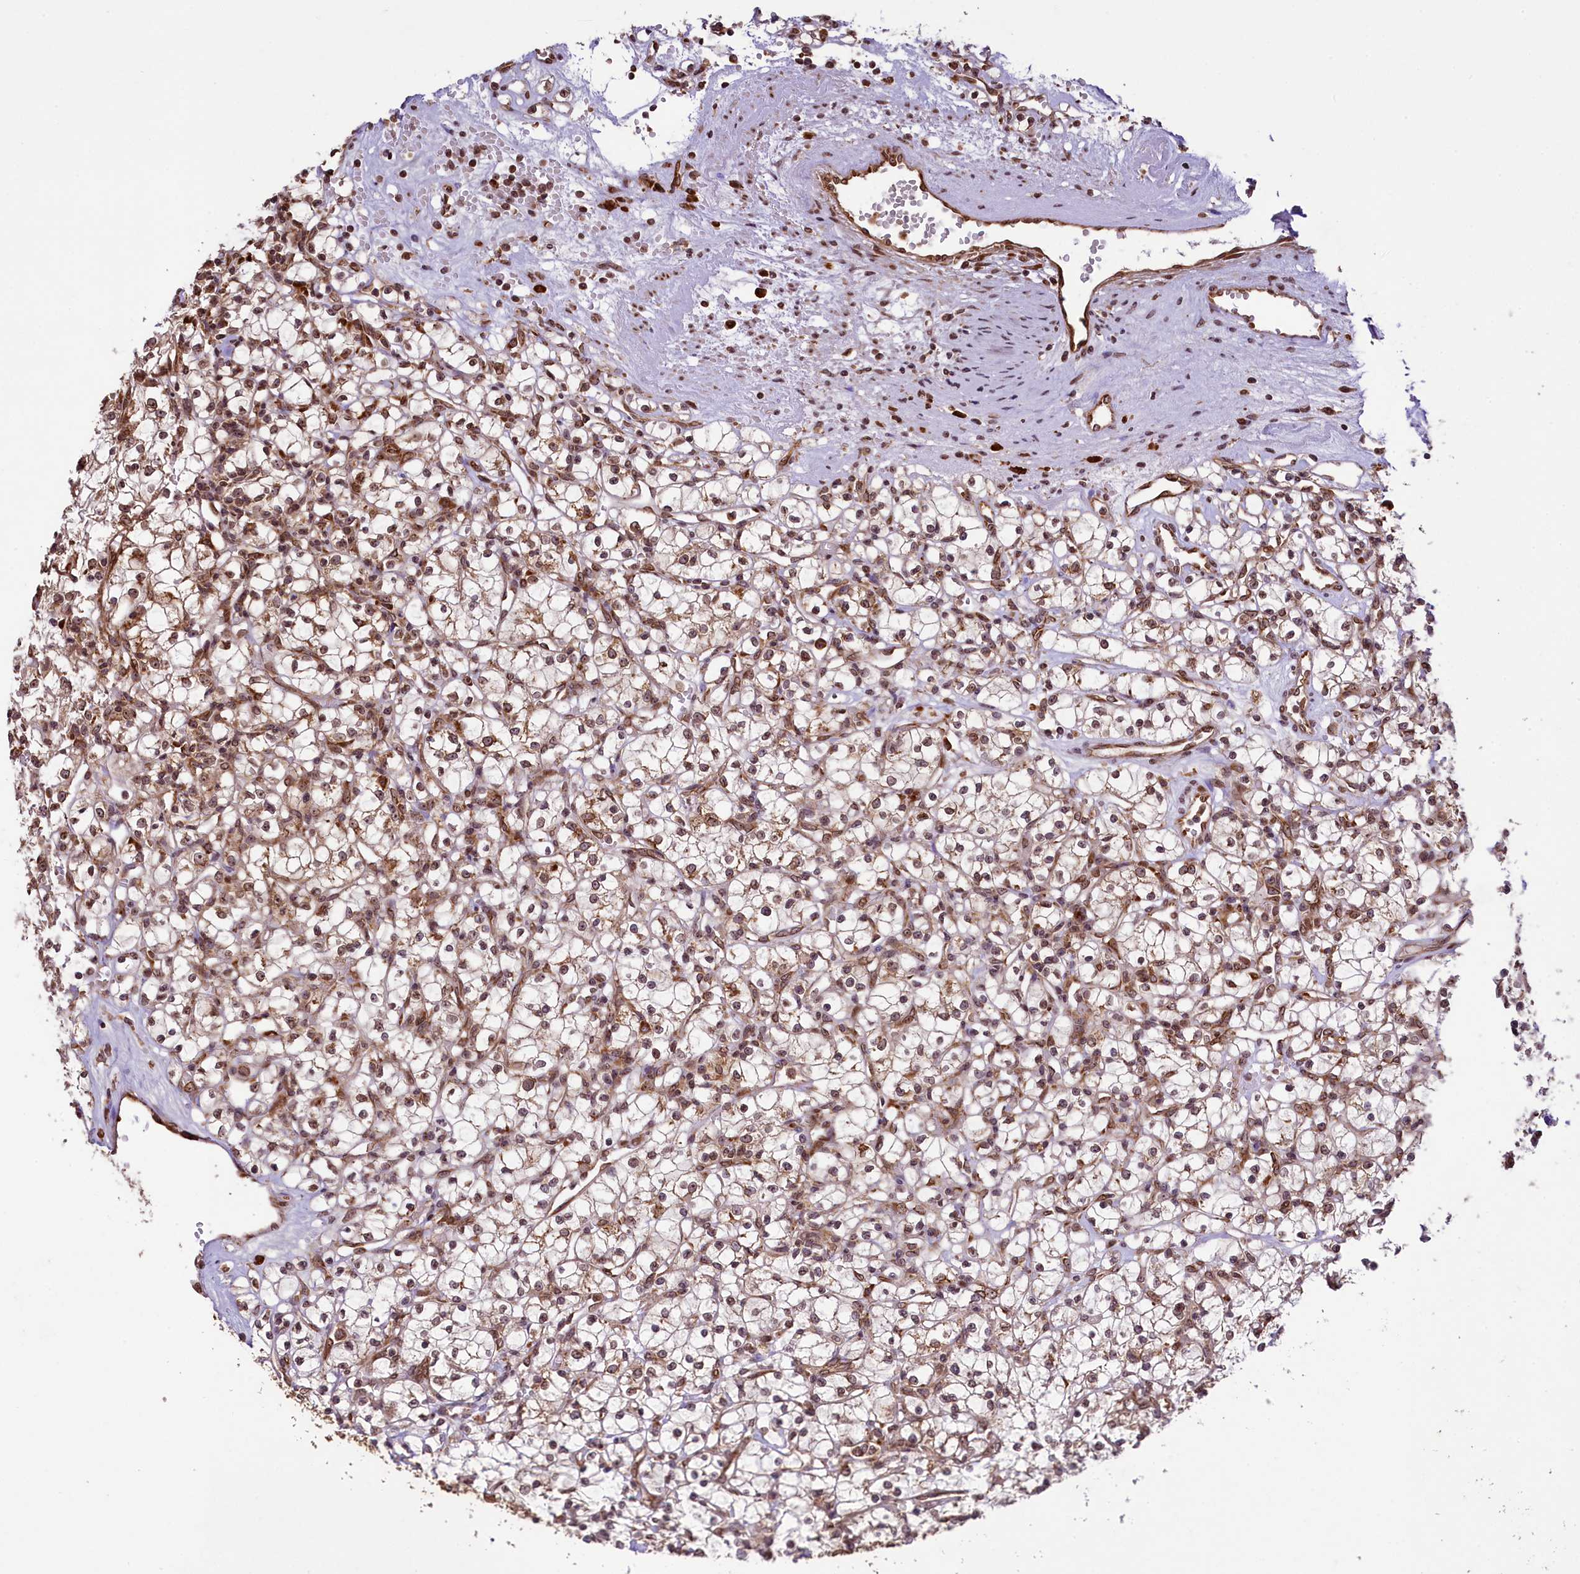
{"staining": {"intensity": "weak", "quantity": ">75%", "location": "cytoplasmic/membranous"}, "tissue": "renal cancer", "cell_type": "Tumor cells", "image_type": "cancer", "snomed": [{"axis": "morphology", "description": "Adenocarcinoma, NOS"}, {"axis": "topography", "description": "Kidney"}], "caption": "Renal adenocarcinoma stained for a protein (brown) shows weak cytoplasmic/membranous positive staining in about >75% of tumor cells.", "gene": "LARP4", "patient": {"sex": "female", "age": 59}}